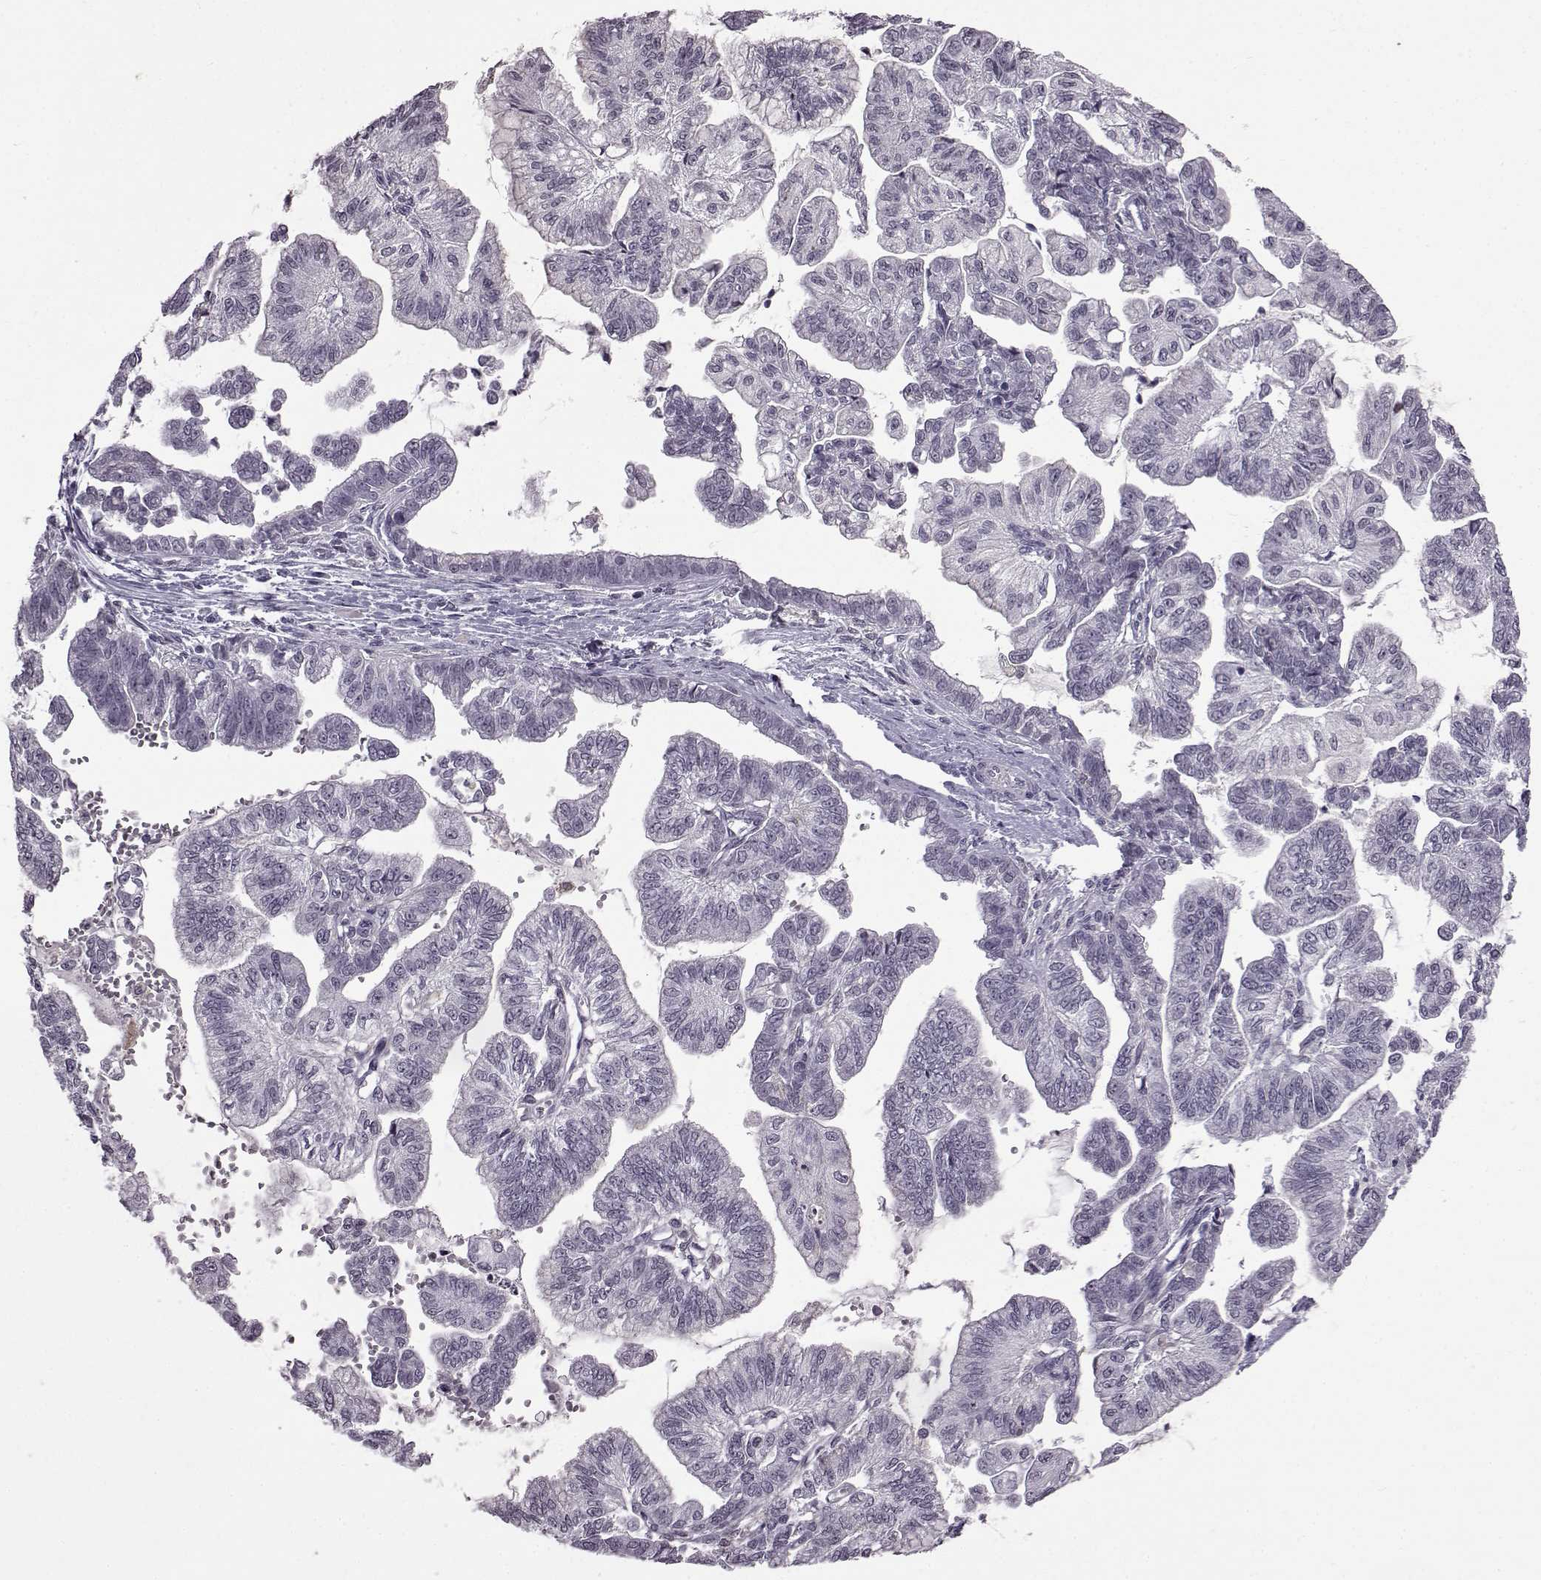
{"staining": {"intensity": "negative", "quantity": "none", "location": "none"}, "tissue": "stomach cancer", "cell_type": "Tumor cells", "image_type": "cancer", "snomed": [{"axis": "morphology", "description": "Adenocarcinoma, NOS"}, {"axis": "topography", "description": "Stomach"}], "caption": "The immunohistochemistry (IHC) micrograph has no significant positivity in tumor cells of adenocarcinoma (stomach) tissue. The staining was performed using DAB (3,3'-diaminobenzidine) to visualize the protein expression in brown, while the nuclei were stained in blue with hematoxylin (Magnification: 20x).", "gene": "SLC28A2", "patient": {"sex": "male", "age": 83}}